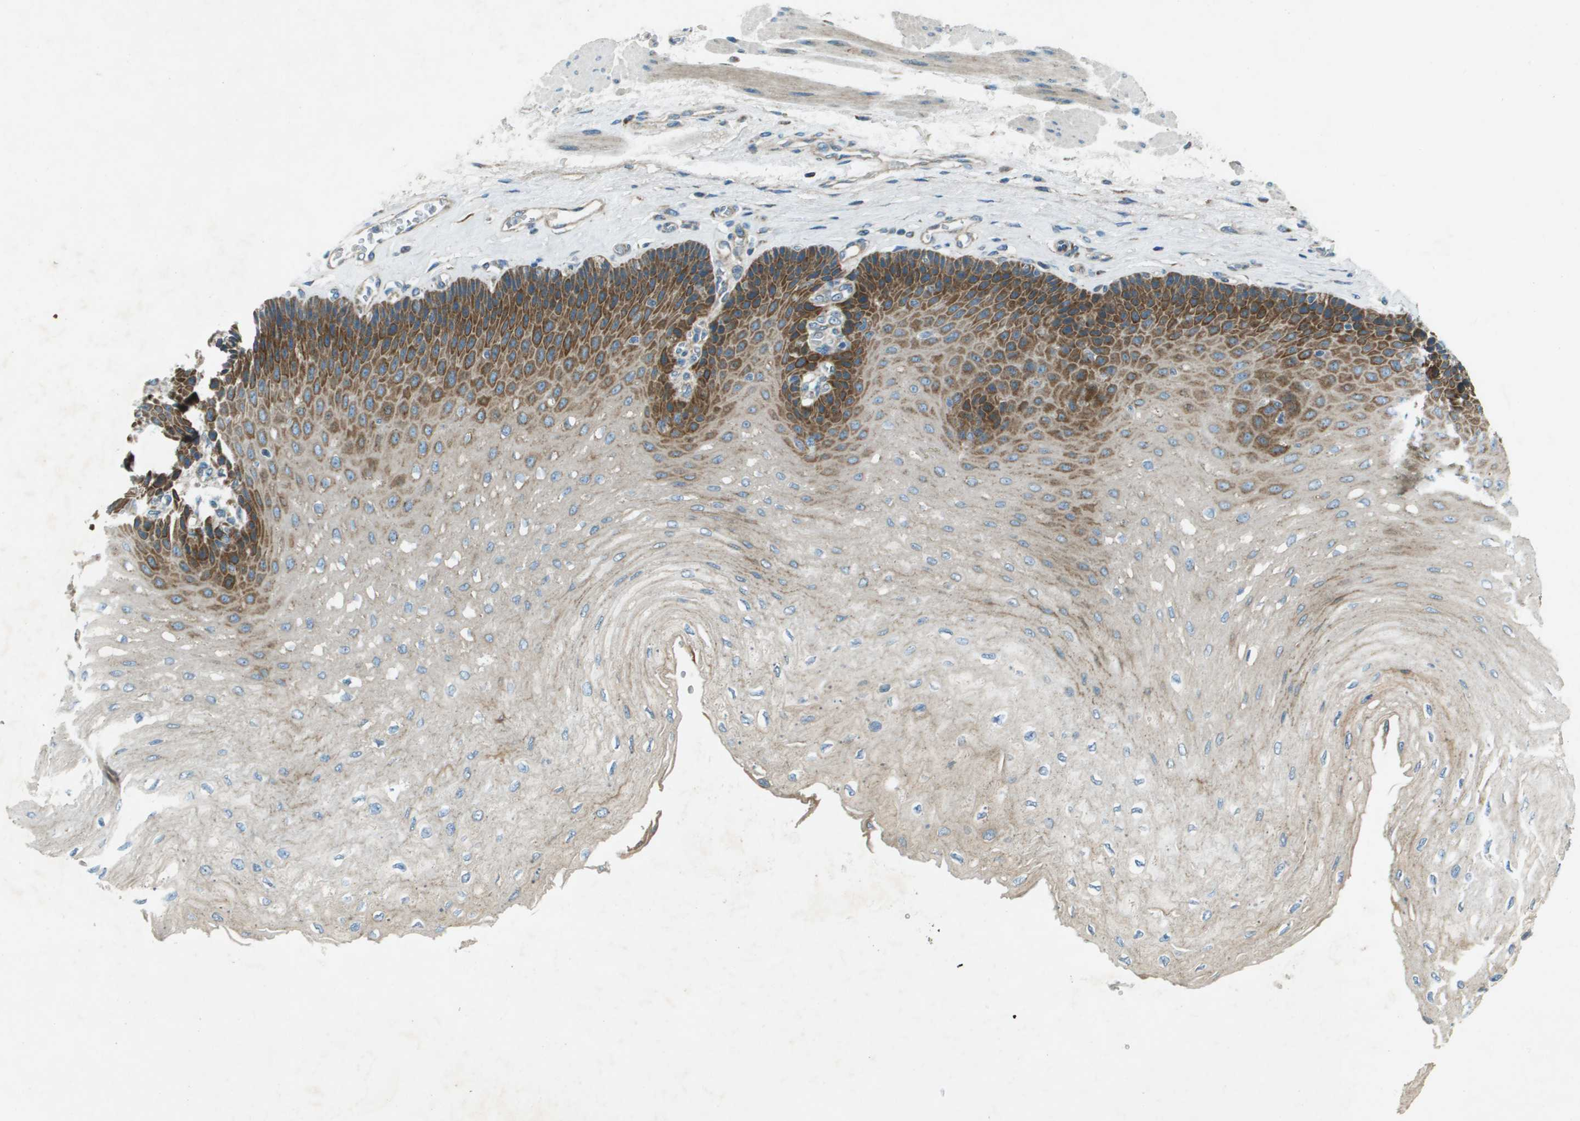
{"staining": {"intensity": "moderate", "quantity": "25%-75%", "location": "cytoplasmic/membranous"}, "tissue": "esophagus", "cell_type": "Squamous epithelial cells", "image_type": "normal", "snomed": [{"axis": "morphology", "description": "Normal tissue, NOS"}, {"axis": "topography", "description": "Esophagus"}], "caption": "Esophagus stained with immunohistochemistry (IHC) exhibits moderate cytoplasmic/membranous staining in about 25%-75% of squamous epithelial cells.", "gene": "MIGA1", "patient": {"sex": "female", "age": 72}}